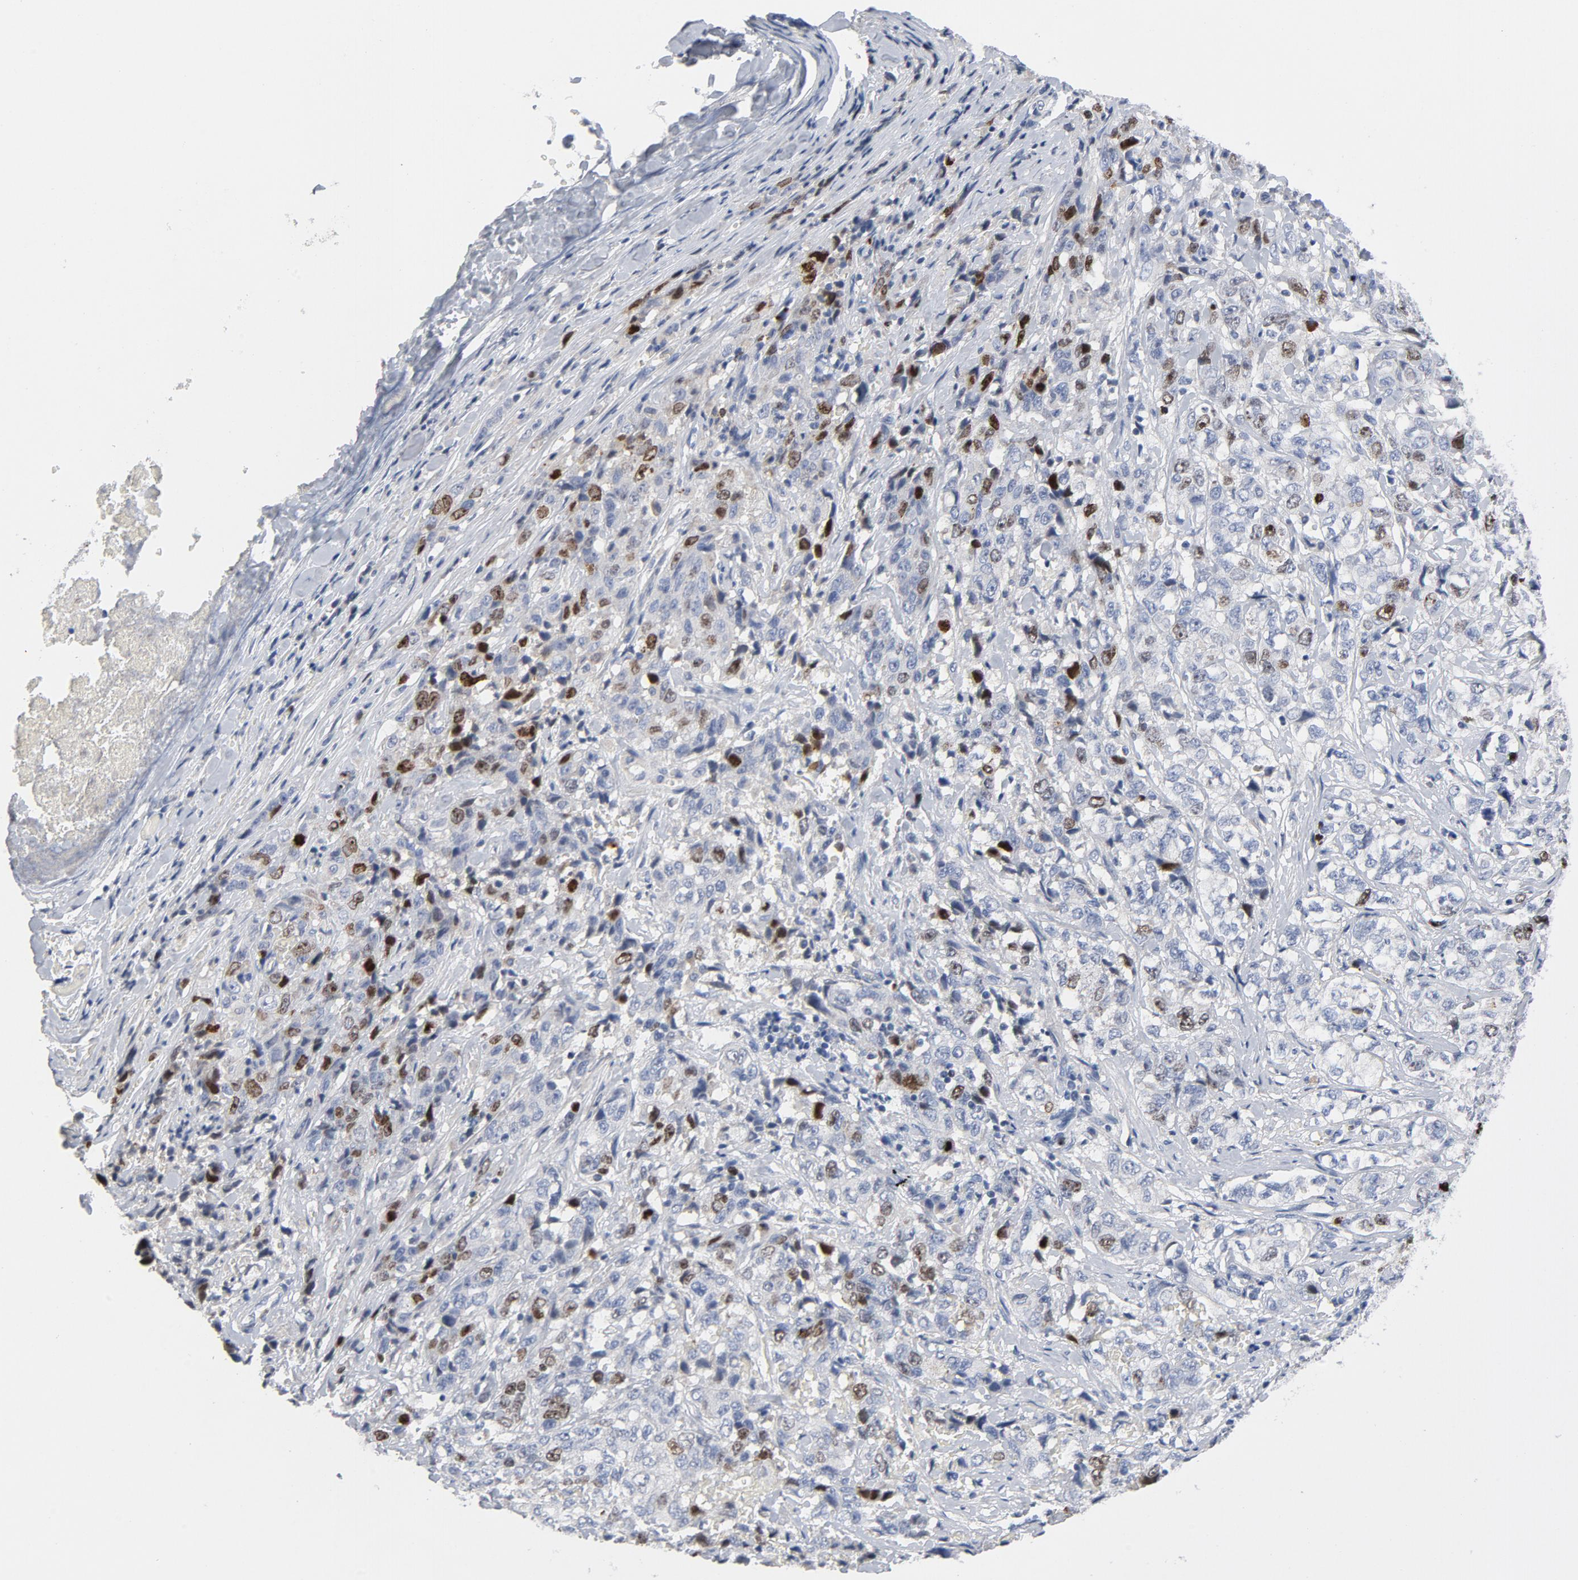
{"staining": {"intensity": "moderate", "quantity": "<25%", "location": "nuclear"}, "tissue": "stomach cancer", "cell_type": "Tumor cells", "image_type": "cancer", "snomed": [{"axis": "morphology", "description": "Adenocarcinoma, NOS"}, {"axis": "topography", "description": "Stomach"}], "caption": "There is low levels of moderate nuclear staining in tumor cells of stomach adenocarcinoma, as demonstrated by immunohistochemical staining (brown color).", "gene": "BIRC5", "patient": {"sex": "male", "age": 48}}